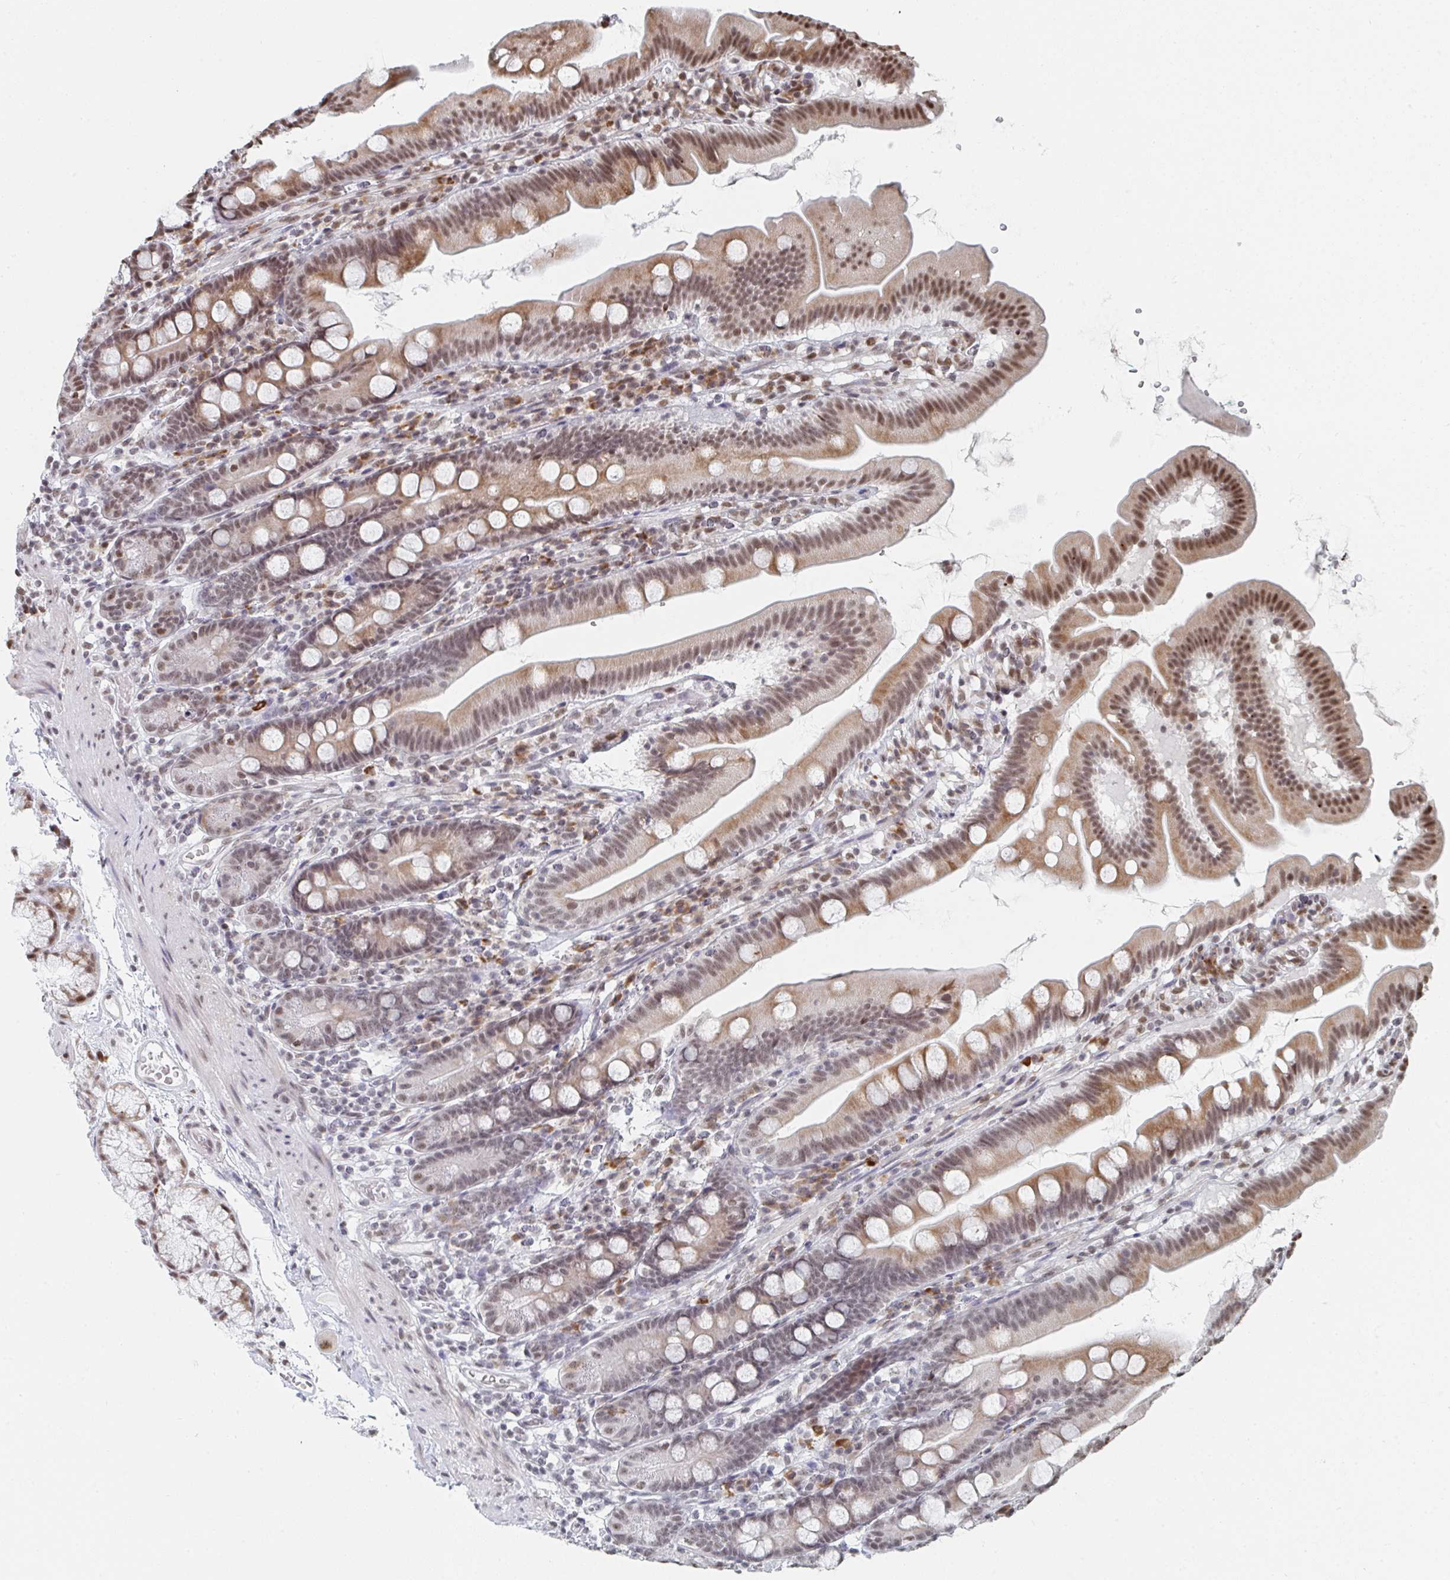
{"staining": {"intensity": "moderate", "quantity": ">75%", "location": "cytoplasmic/membranous,nuclear"}, "tissue": "duodenum", "cell_type": "Glandular cells", "image_type": "normal", "snomed": [{"axis": "morphology", "description": "Normal tissue, NOS"}, {"axis": "topography", "description": "Duodenum"}], "caption": "Moderate cytoplasmic/membranous,nuclear positivity is seen in approximately >75% of glandular cells in normal duodenum.", "gene": "MBNL1", "patient": {"sex": "female", "age": 67}}